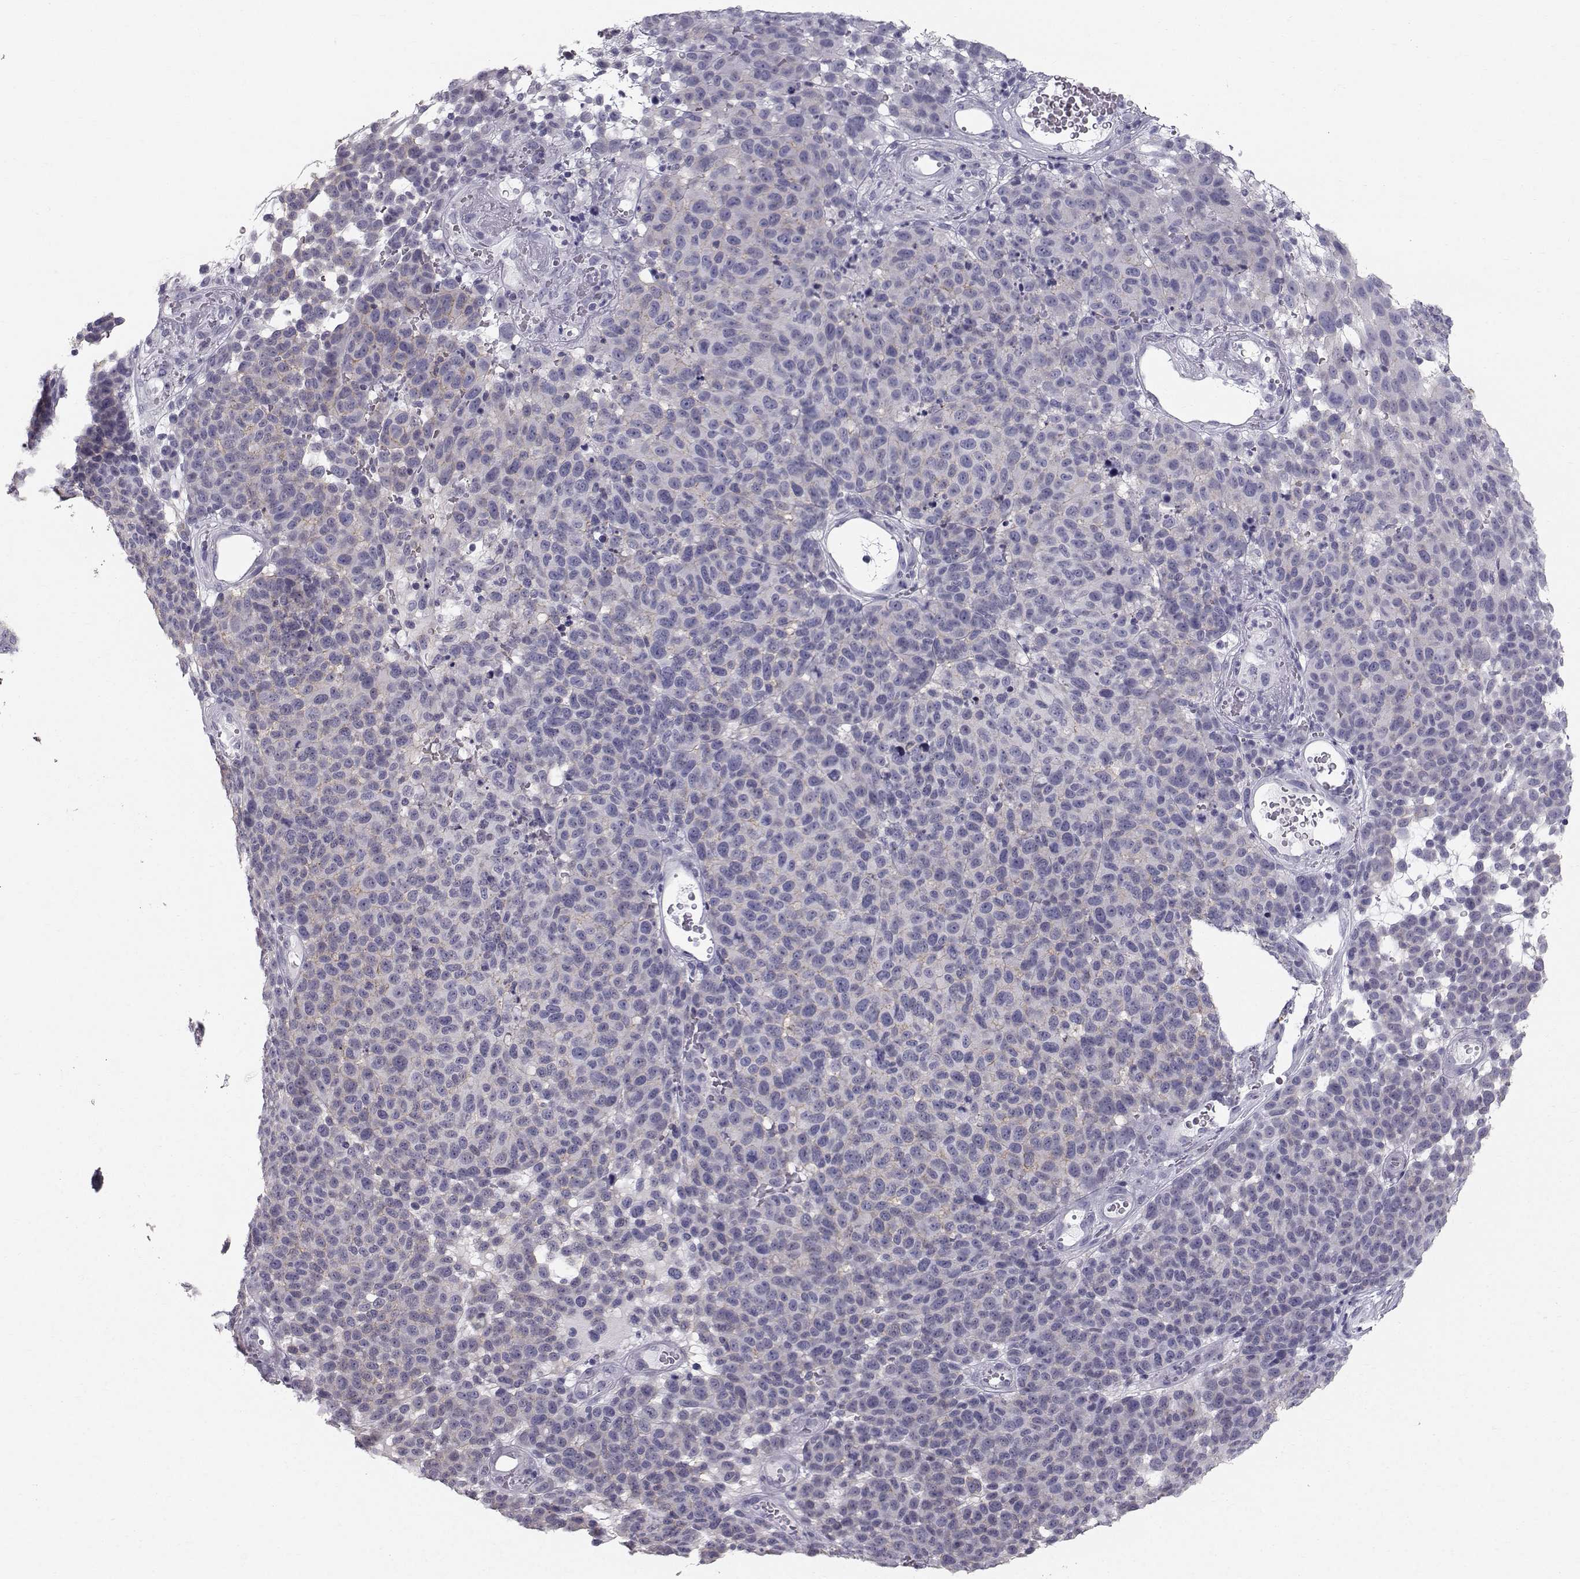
{"staining": {"intensity": "negative", "quantity": "none", "location": "none"}, "tissue": "melanoma", "cell_type": "Tumor cells", "image_type": "cancer", "snomed": [{"axis": "morphology", "description": "Malignant melanoma, NOS"}, {"axis": "topography", "description": "Skin"}], "caption": "There is no significant expression in tumor cells of malignant melanoma.", "gene": "SPDYE4", "patient": {"sex": "male", "age": 59}}